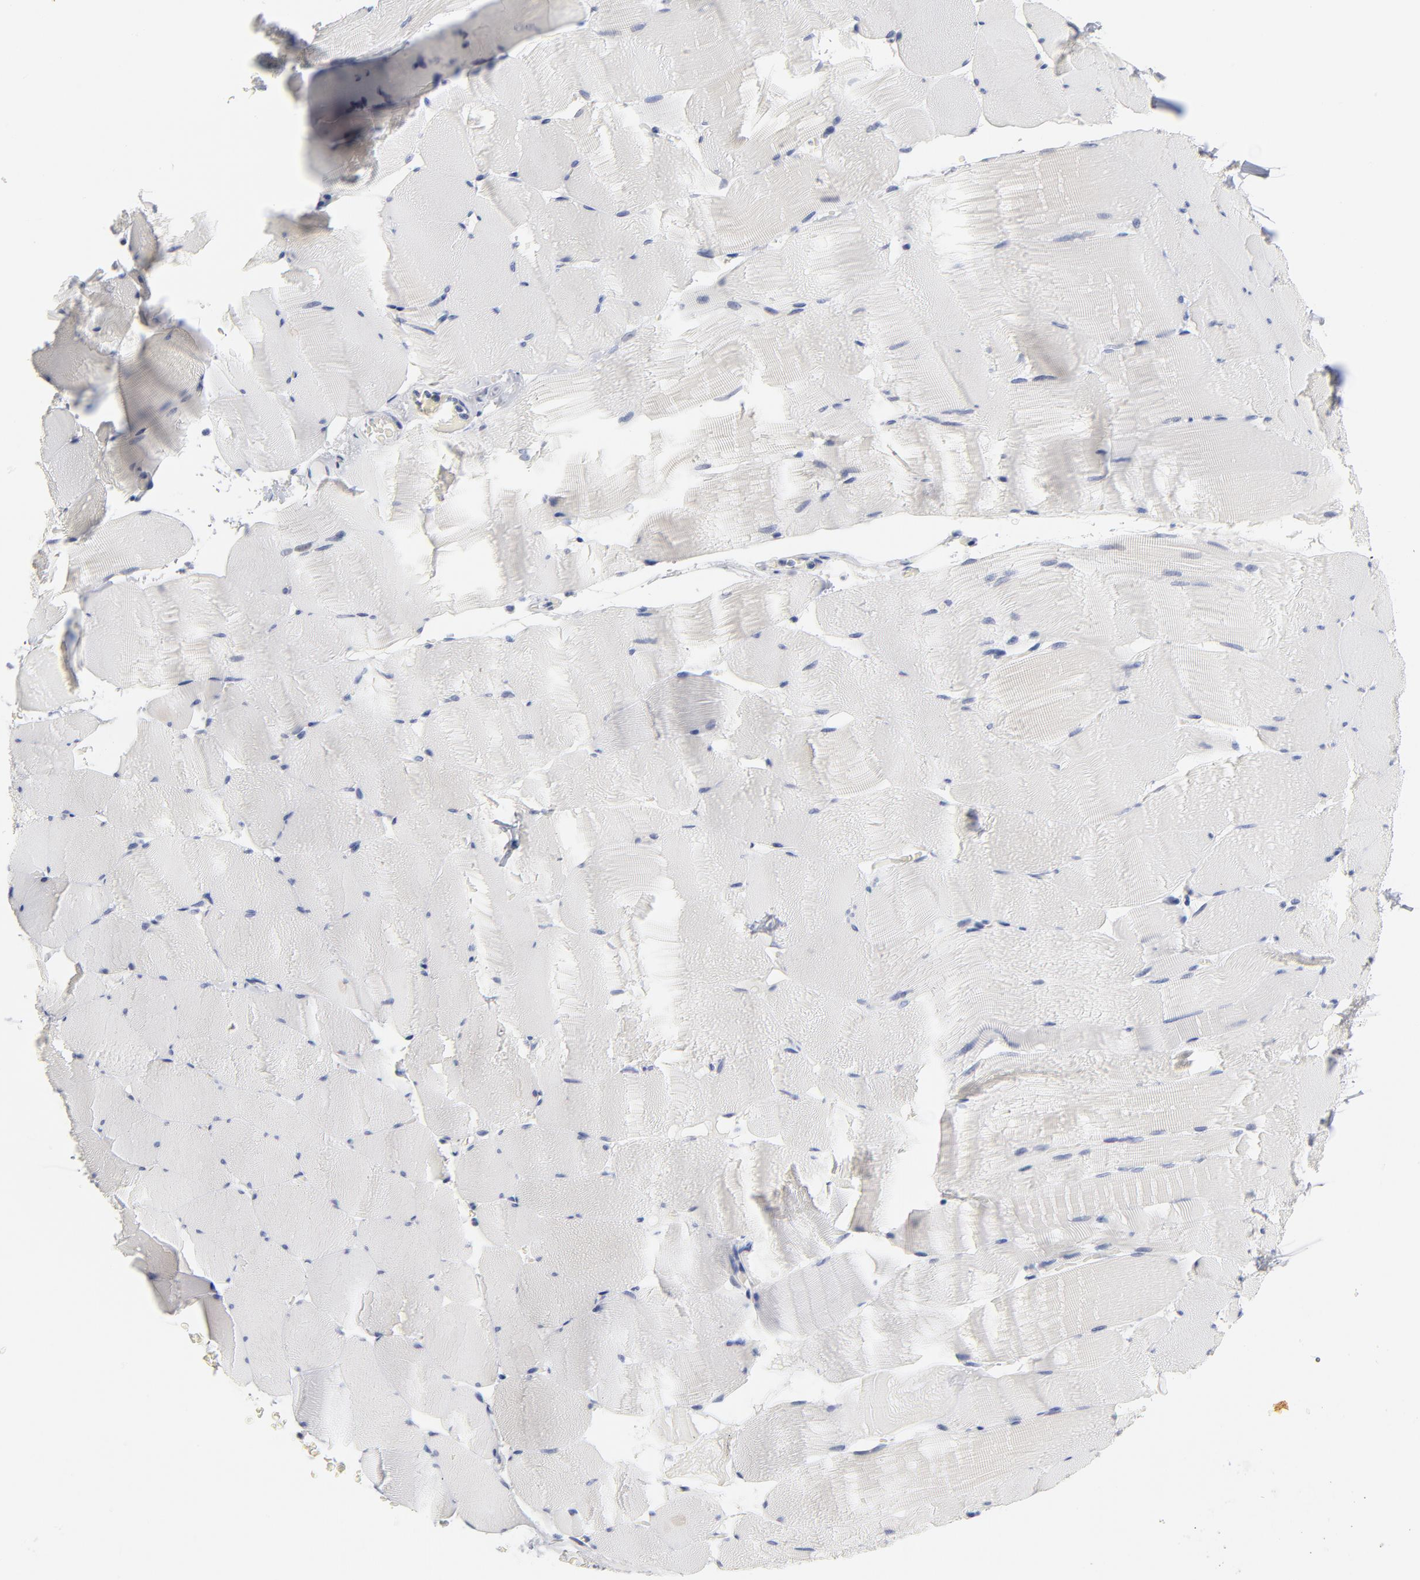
{"staining": {"intensity": "negative", "quantity": "none", "location": "none"}, "tissue": "skeletal muscle", "cell_type": "Myocytes", "image_type": "normal", "snomed": [{"axis": "morphology", "description": "Normal tissue, NOS"}, {"axis": "topography", "description": "Skeletal muscle"}], "caption": "Immunohistochemistry (IHC) micrograph of benign human skeletal muscle stained for a protein (brown), which demonstrates no positivity in myocytes.", "gene": "DNAL4", "patient": {"sex": "male", "age": 62}}